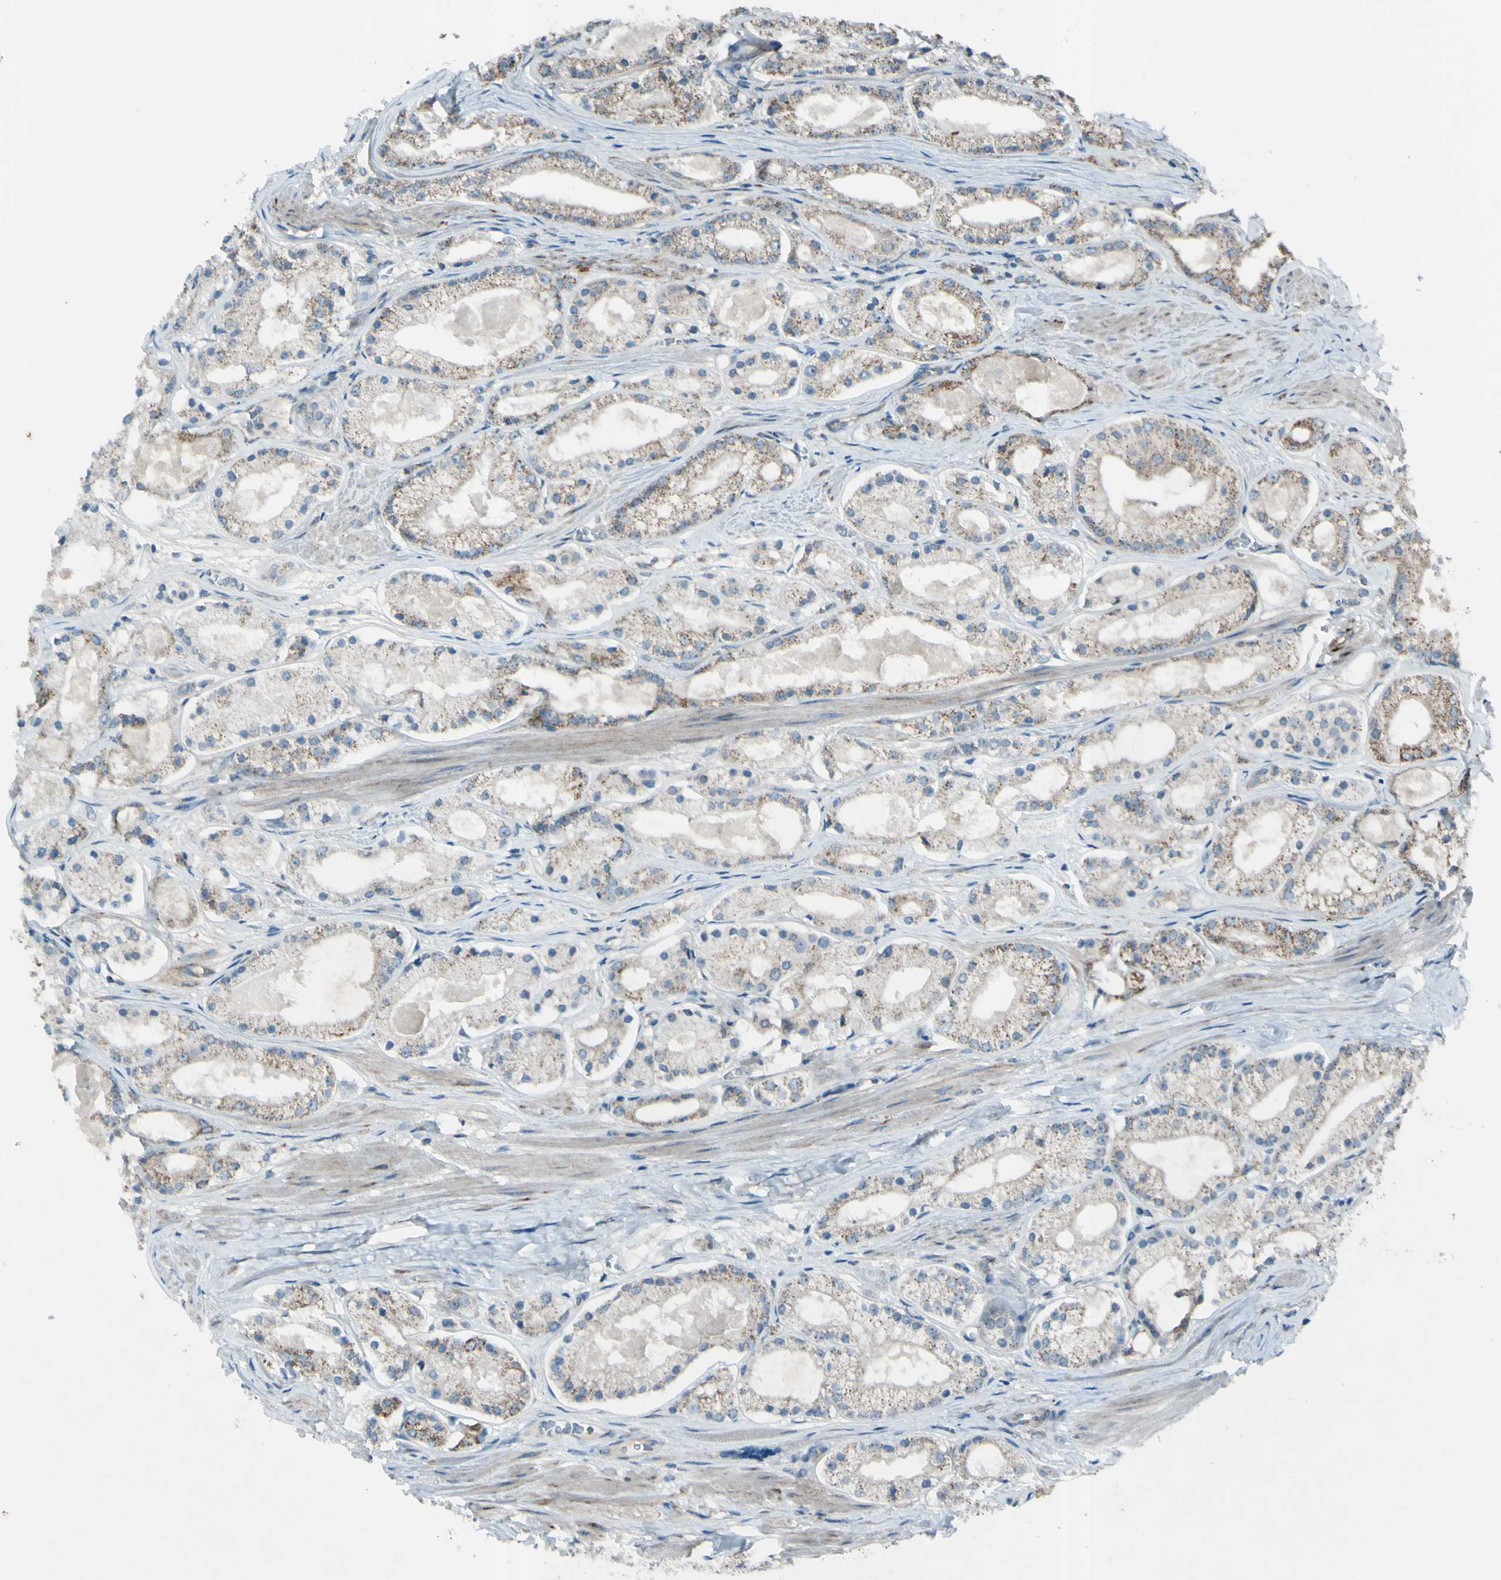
{"staining": {"intensity": "moderate", "quantity": "<25%", "location": "cytoplasmic/membranous"}, "tissue": "prostate cancer", "cell_type": "Tumor cells", "image_type": "cancer", "snomed": [{"axis": "morphology", "description": "Adenocarcinoma, High grade"}, {"axis": "topography", "description": "Prostate"}], "caption": "Prostate cancer (adenocarcinoma (high-grade)) stained with a brown dye reveals moderate cytoplasmic/membranous positive staining in approximately <25% of tumor cells.", "gene": "ACOT8", "patient": {"sex": "male", "age": 66}}